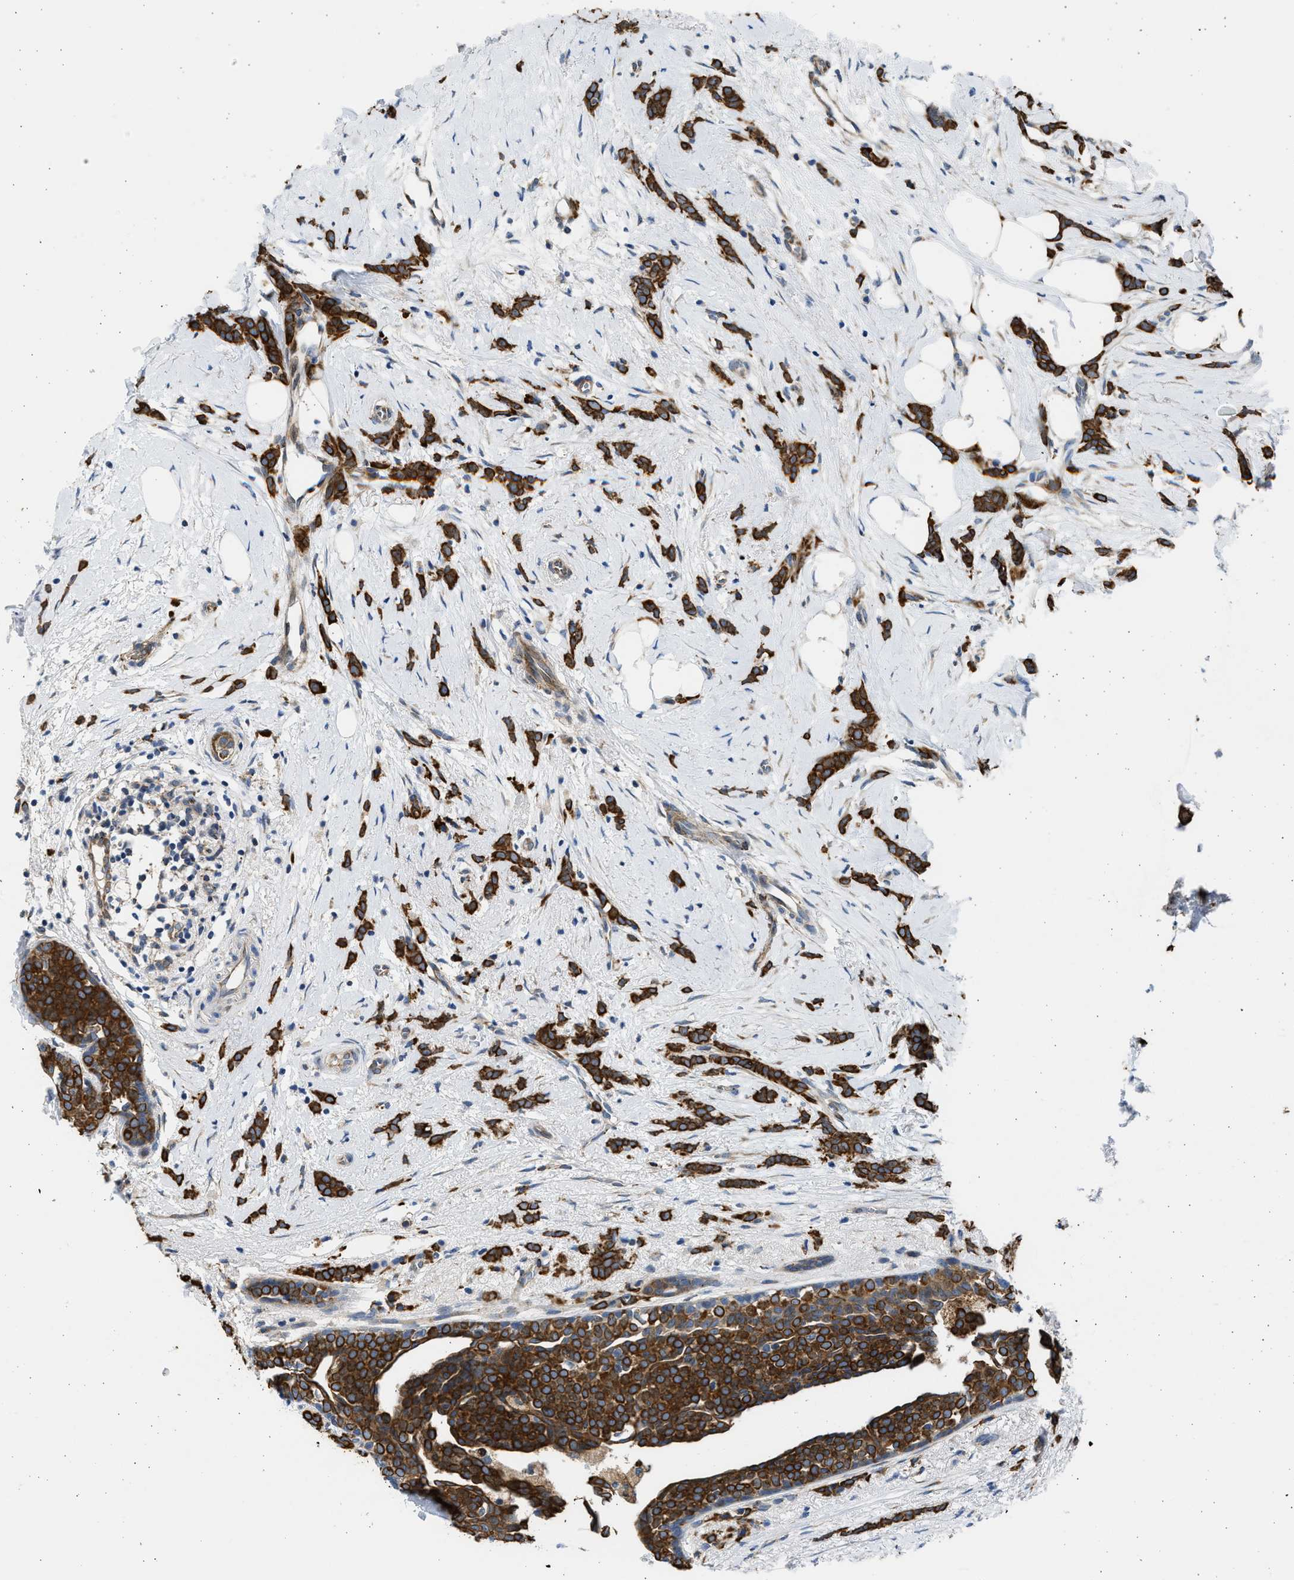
{"staining": {"intensity": "strong", "quantity": ">75%", "location": "cytoplasmic/membranous"}, "tissue": "breast cancer", "cell_type": "Tumor cells", "image_type": "cancer", "snomed": [{"axis": "morphology", "description": "Lobular carcinoma, in situ"}, {"axis": "morphology", "description": "Lobular carcinoma"}, {"axis": "topography", "description": "Breast"}], "caption": "This histopathology image demonstrates IHC staining of human breast cancer (lobular carcinoma), with high strong cytoplasmic/membranous expression in about >75% of tumor cells.", "gene": "PLD2", "patient": {"sex": "female", "age": 41}}